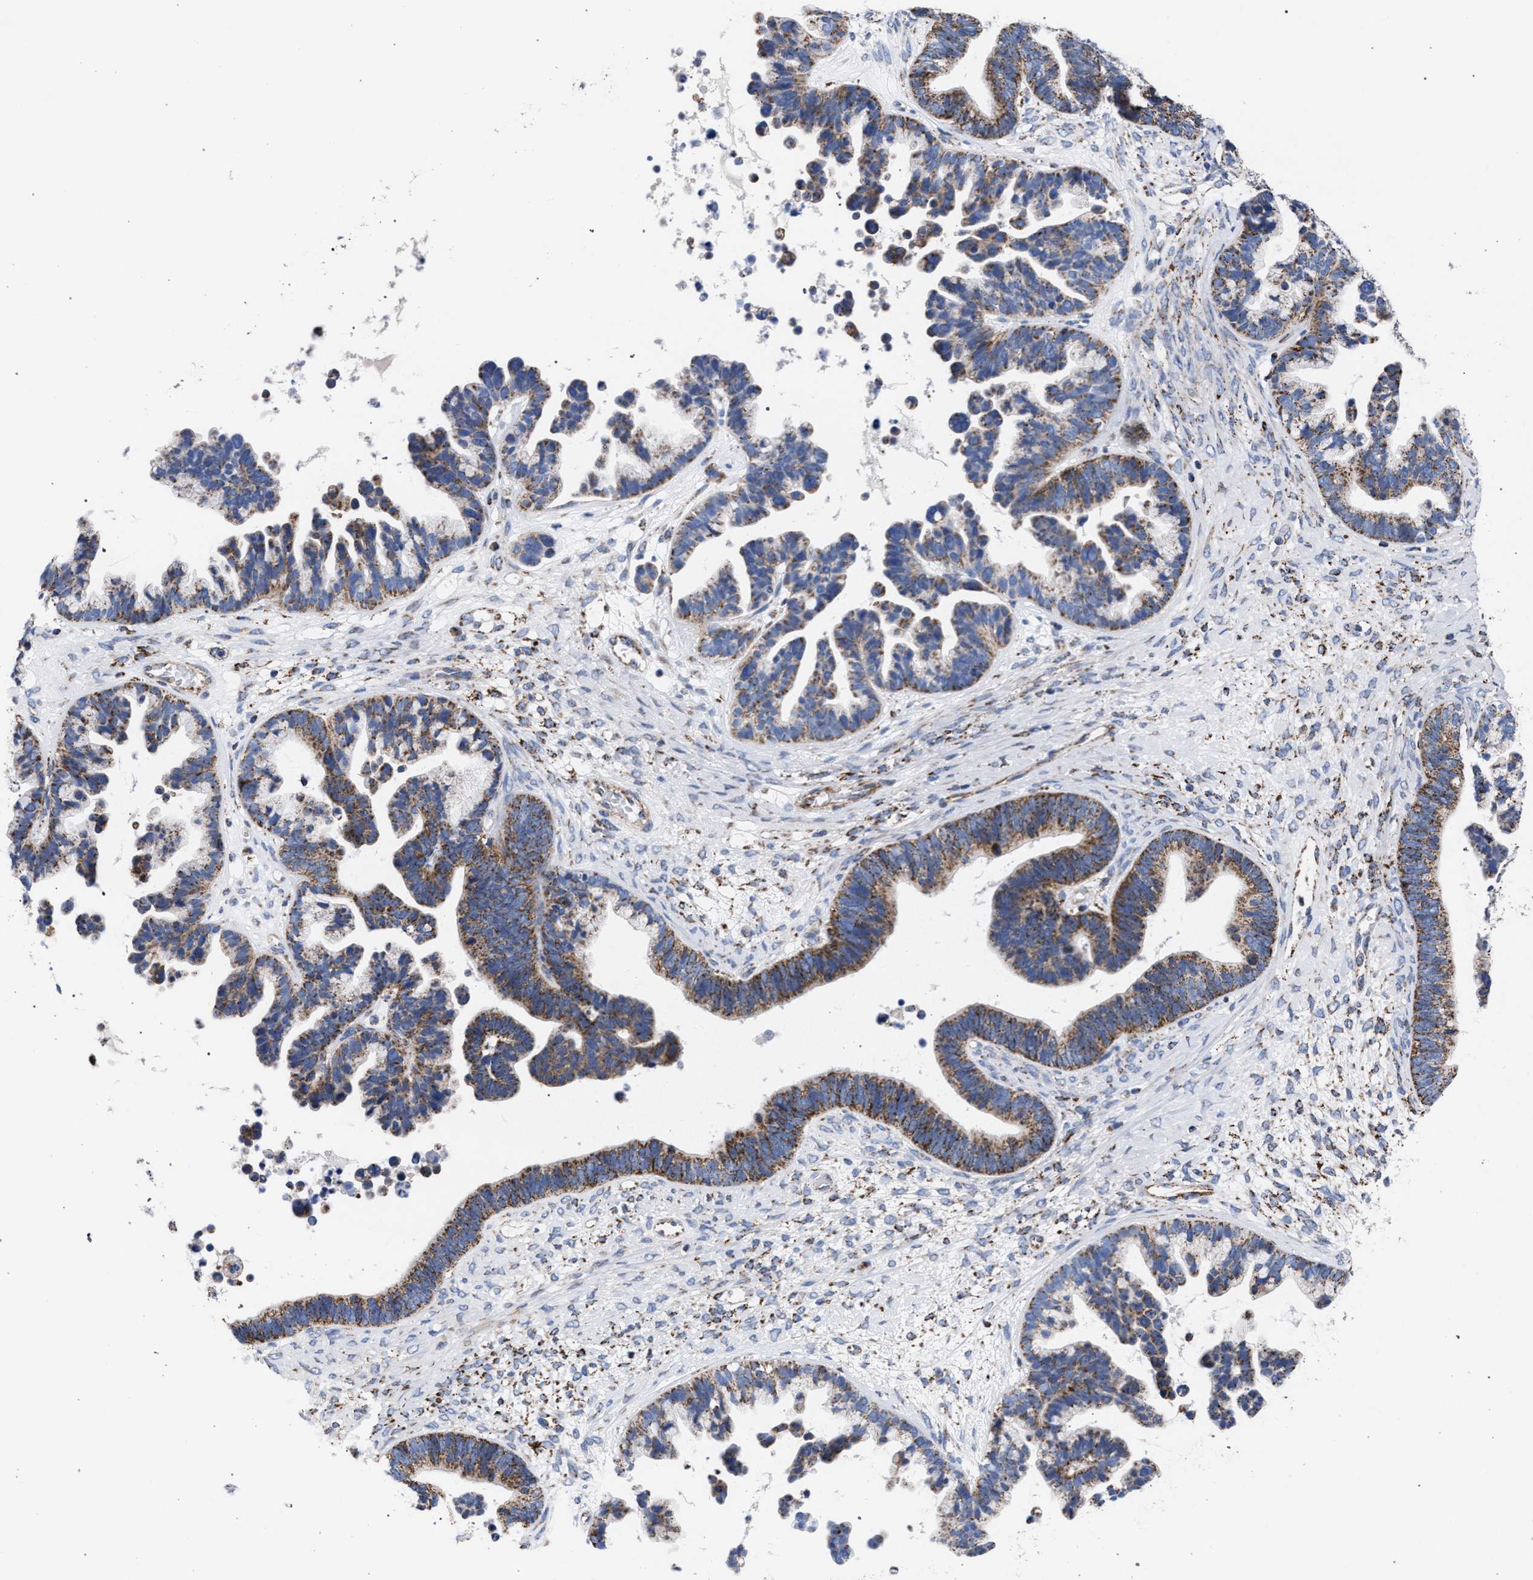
{"staining": {"intensity": "moderate", "quantity": ">75%", "location": "cytoplasmic/membranous"}, "tissue": "ovarian cancer", "cell_type": "Tumor cells", "image_type": "cancer", "snomed": [{"axis": "morphology", "description": "Cystadenocarcinoma, serous, NOS"}, {"axis": "topography", "description": "Ovary"}], "caption": "Protein analysis of ovarian cancer (serous cystadenocarcinoma) tissue demonstrates moderate cytoplasmic/membranous positivity in approximately >75% of tumor cells.", "gene": "ACADS", "patient": {"sex": "female", "age": 56}}